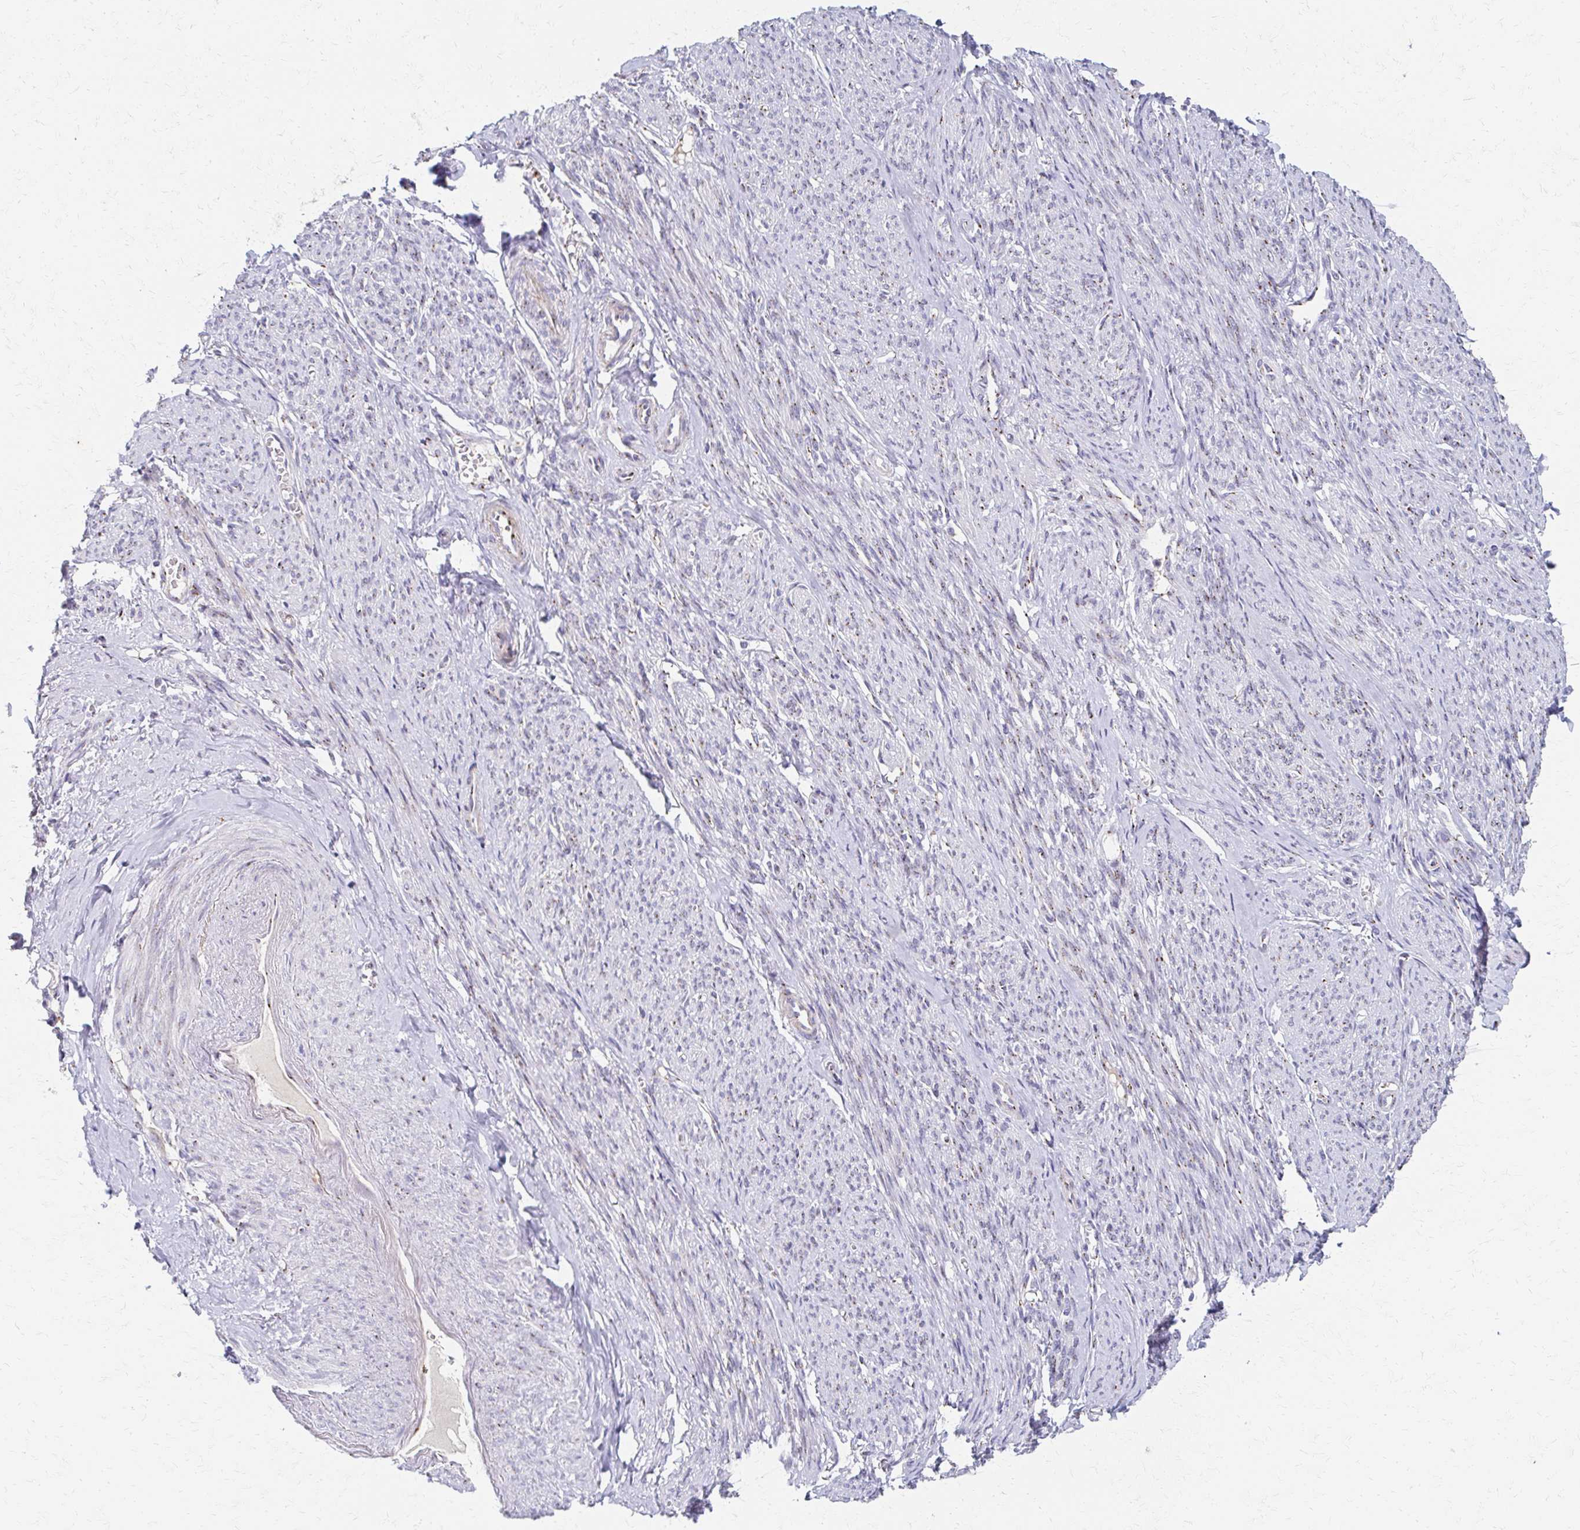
{"staining": {"intensity": "moderate", "quantity": "<25%", "location": "cytoplasmic/membranous"}, "tissue": "smooth muscle", "cell_type": "Smooth muscle cells", "image_type": "normal", "snomed": [{"axis": "morphology", "description": "Normal tissue, NOS"}, {"axis": "topography", "description": "Smooth muscle"}], "caption": "Protein staining of unremarkable smooth muscle displays moderate cytoplasmic/membranous staining in about <25% of smooth muscle cells. (DAB (3,3'-diaminobenzidine) IHC with brightfield microscopy, high magnification).", "gene": "ENSG00000254692", "patient": {"sex": "female", "age": 65}}